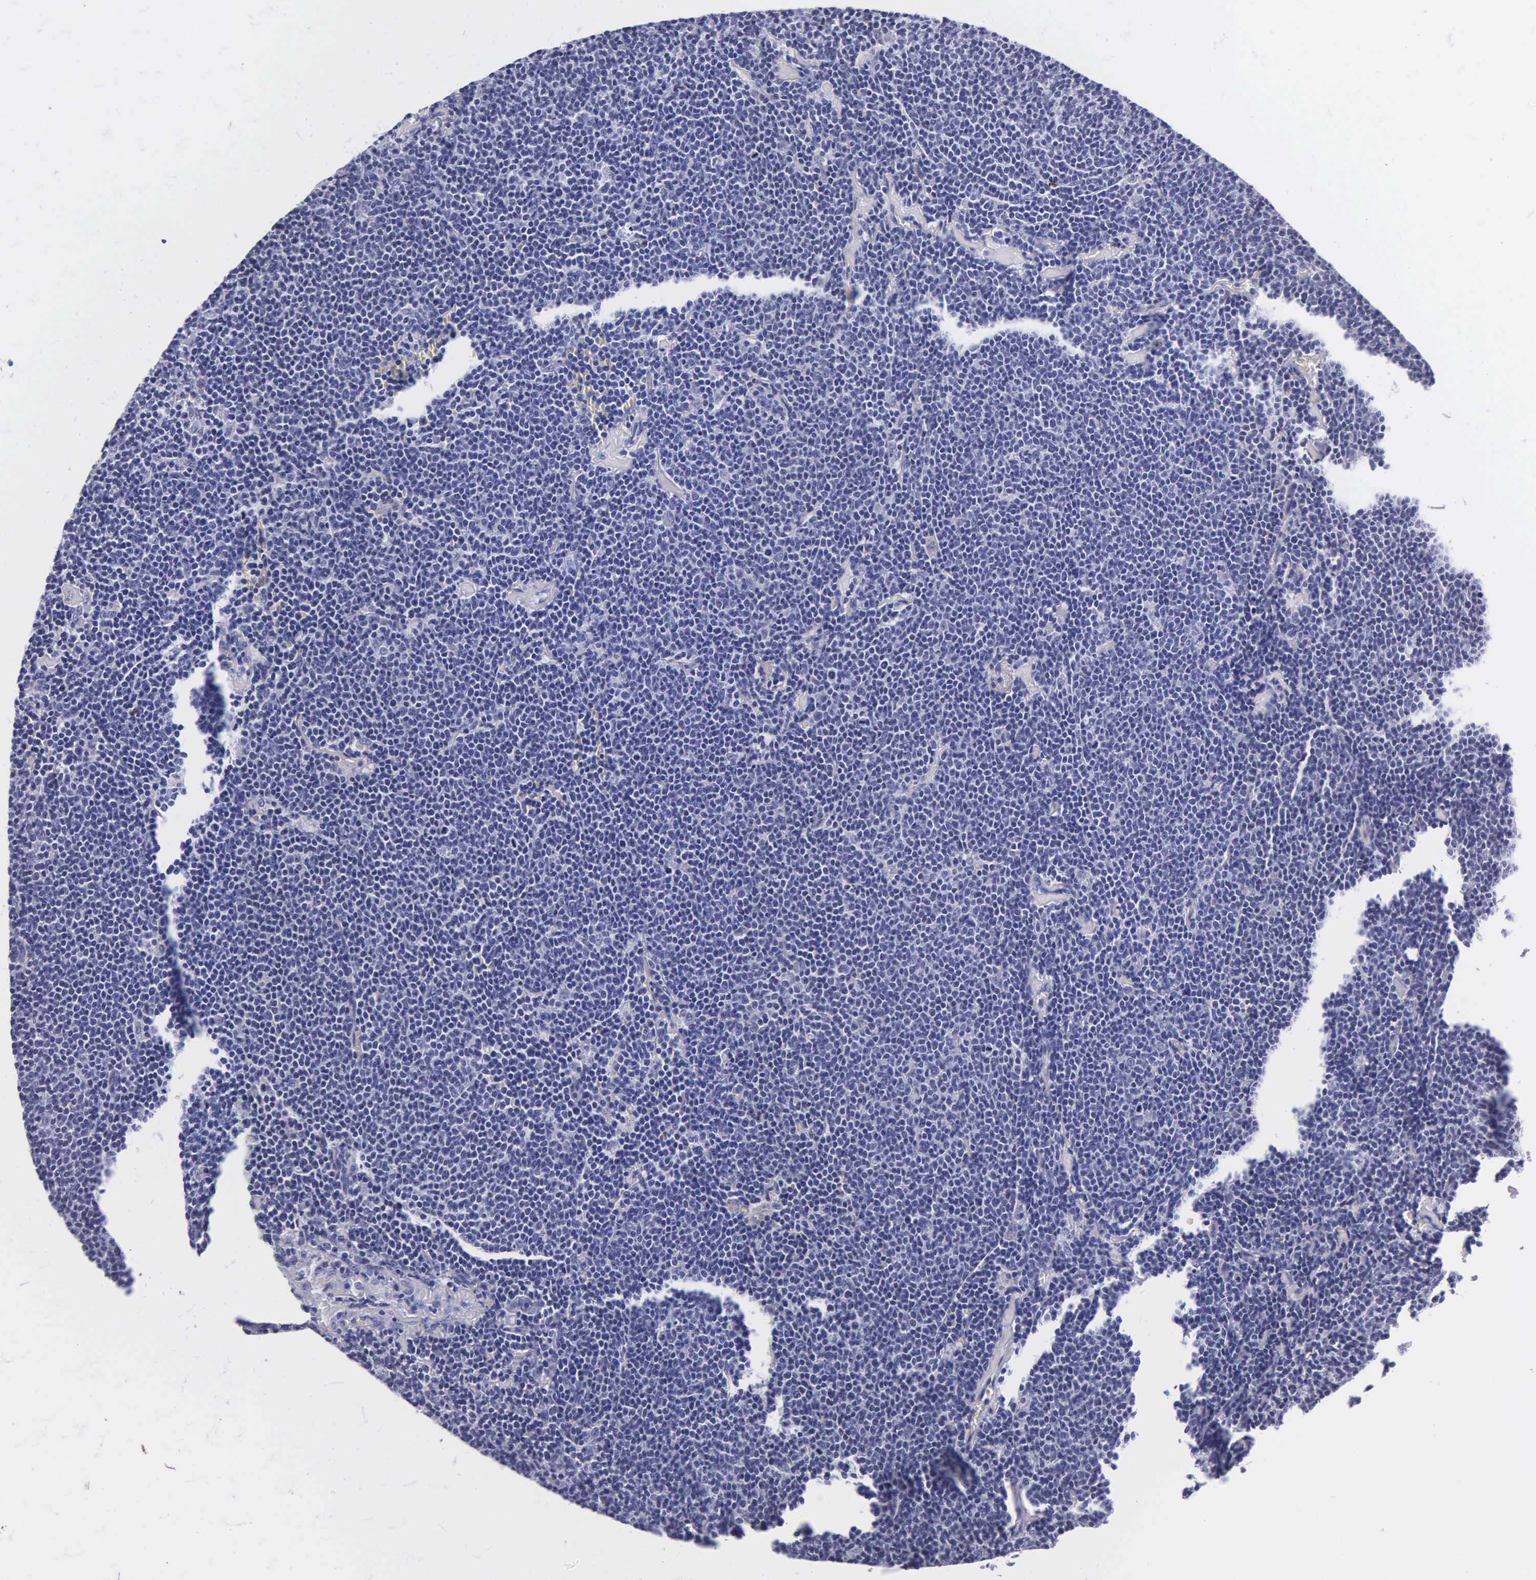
{"staining": {"intensity": "negative", "quantity": "none", "location": "none"}, "tissue": "lymphoma", "cell_type": "Tumor cells", "image_type": "cancer", "snomed": [{"axis": "morphology", "description": "Malignant lymphoma, non-Hodgkin's type, Low grade"}, {"axis": "topography", "description": "Lymph node"}], "caption": "An immunohistochemistry (IHC) histopathology image of malignant lymphoma, non-Hodgkin's type (low-grade) is shown. There is no staining in tumor cells of malignant lymphoma, non-Hodgkin's type (low-grade).", "gene": "MB", "patient": {"sex": "male", "age": 65}}